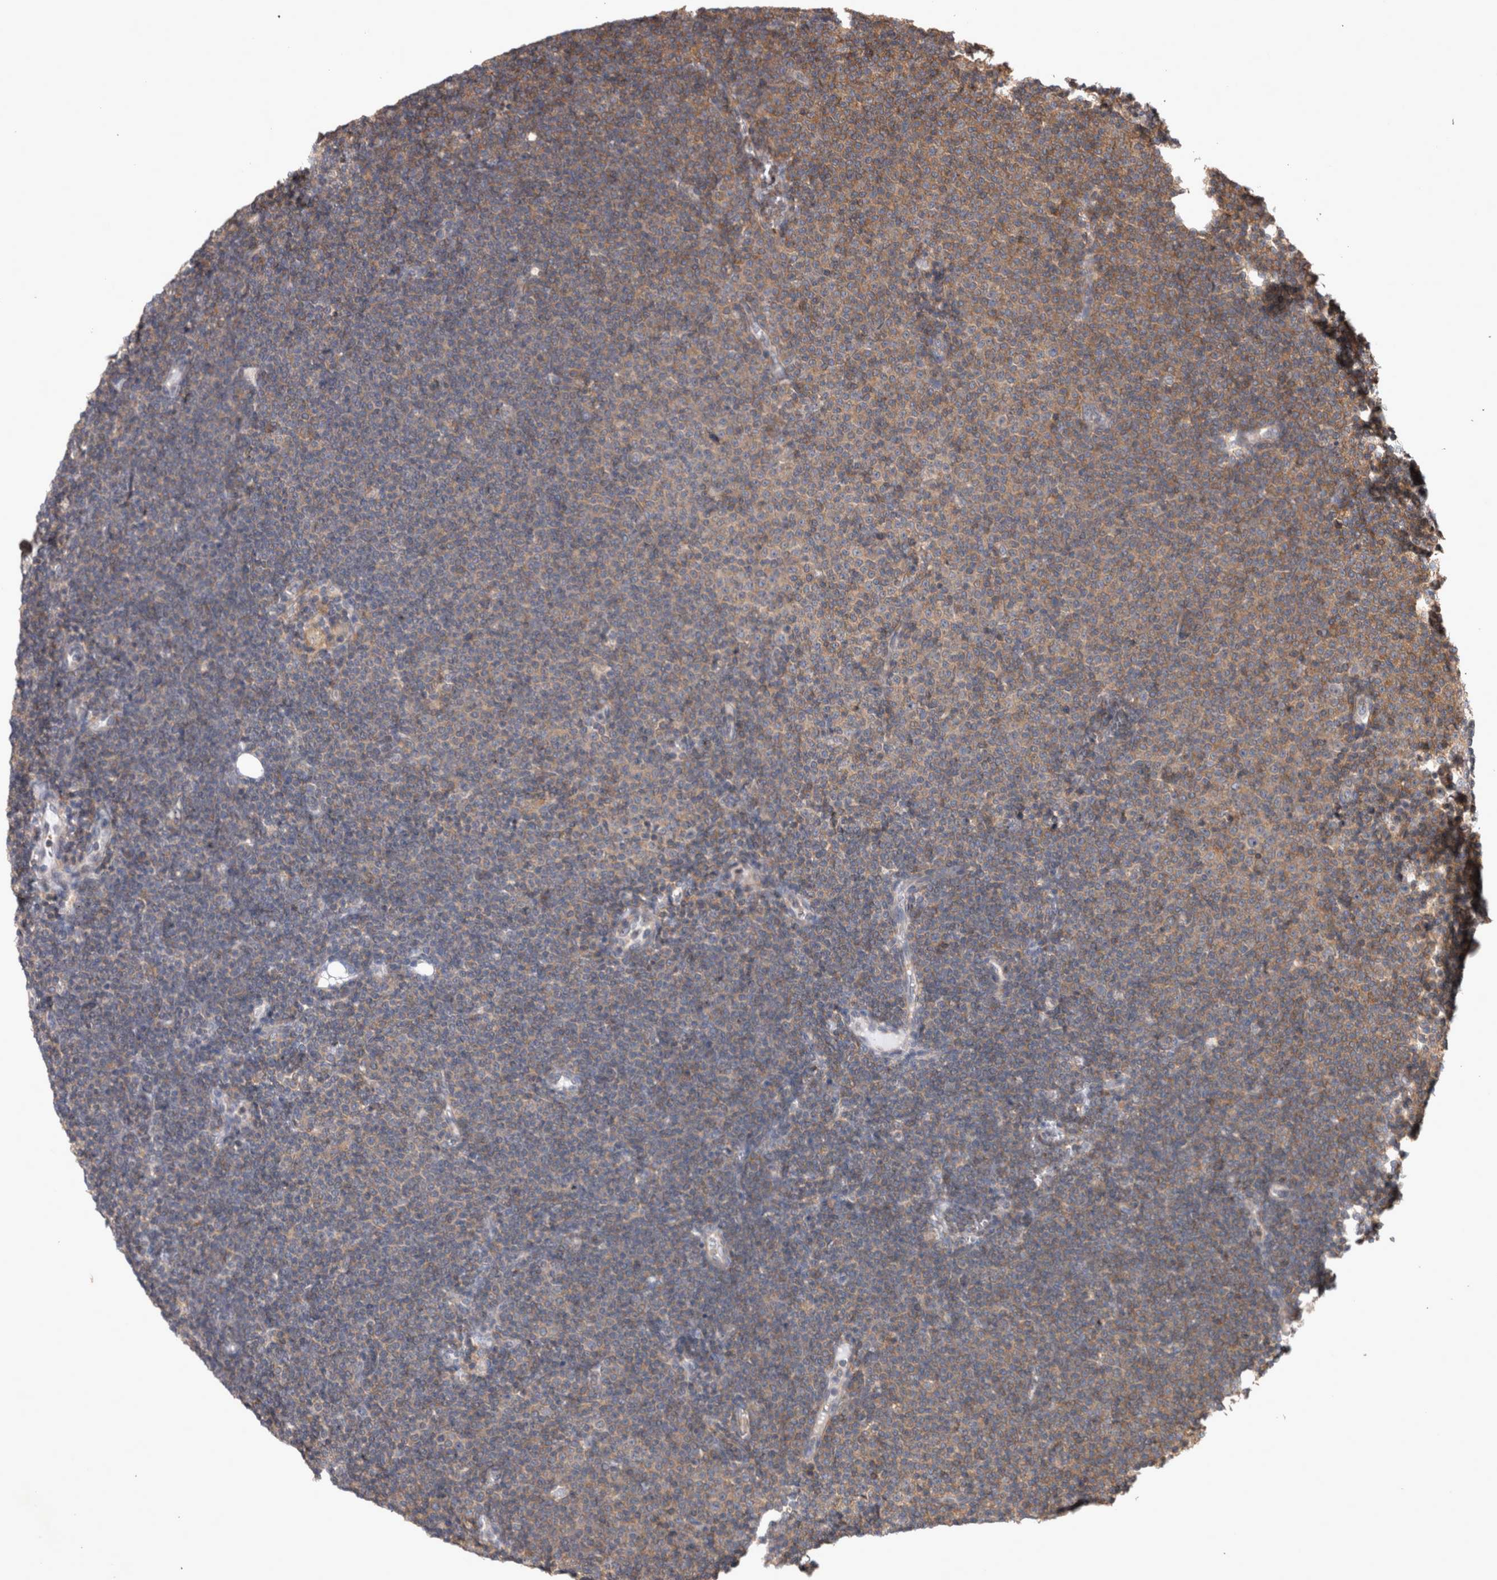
{"staining": {"intensity": "weak", "quantity": ">75%", "location": "cytoplasmic/membranous"}, "tissue": "lymphoma", "cell_type": "Tumor cells", "image_type": "cancer", "snomed": [{"axis": "morphology", "description": "Malignant lymphoma, non-Hodgkin's type, Low grade"}, {"axis": "topography", "description": "Lymph node"}], "caption": "IHC micrograph of malignant lymphoma, non-Hodgkin's type (low-grade) stained for a protein (brown), which shows low levels of weak cytoplasmic/membranous staining in approximately >75% of tumor cells.", "gene": "SPATA48", "patient": {"sex": "female", "age": 53}}